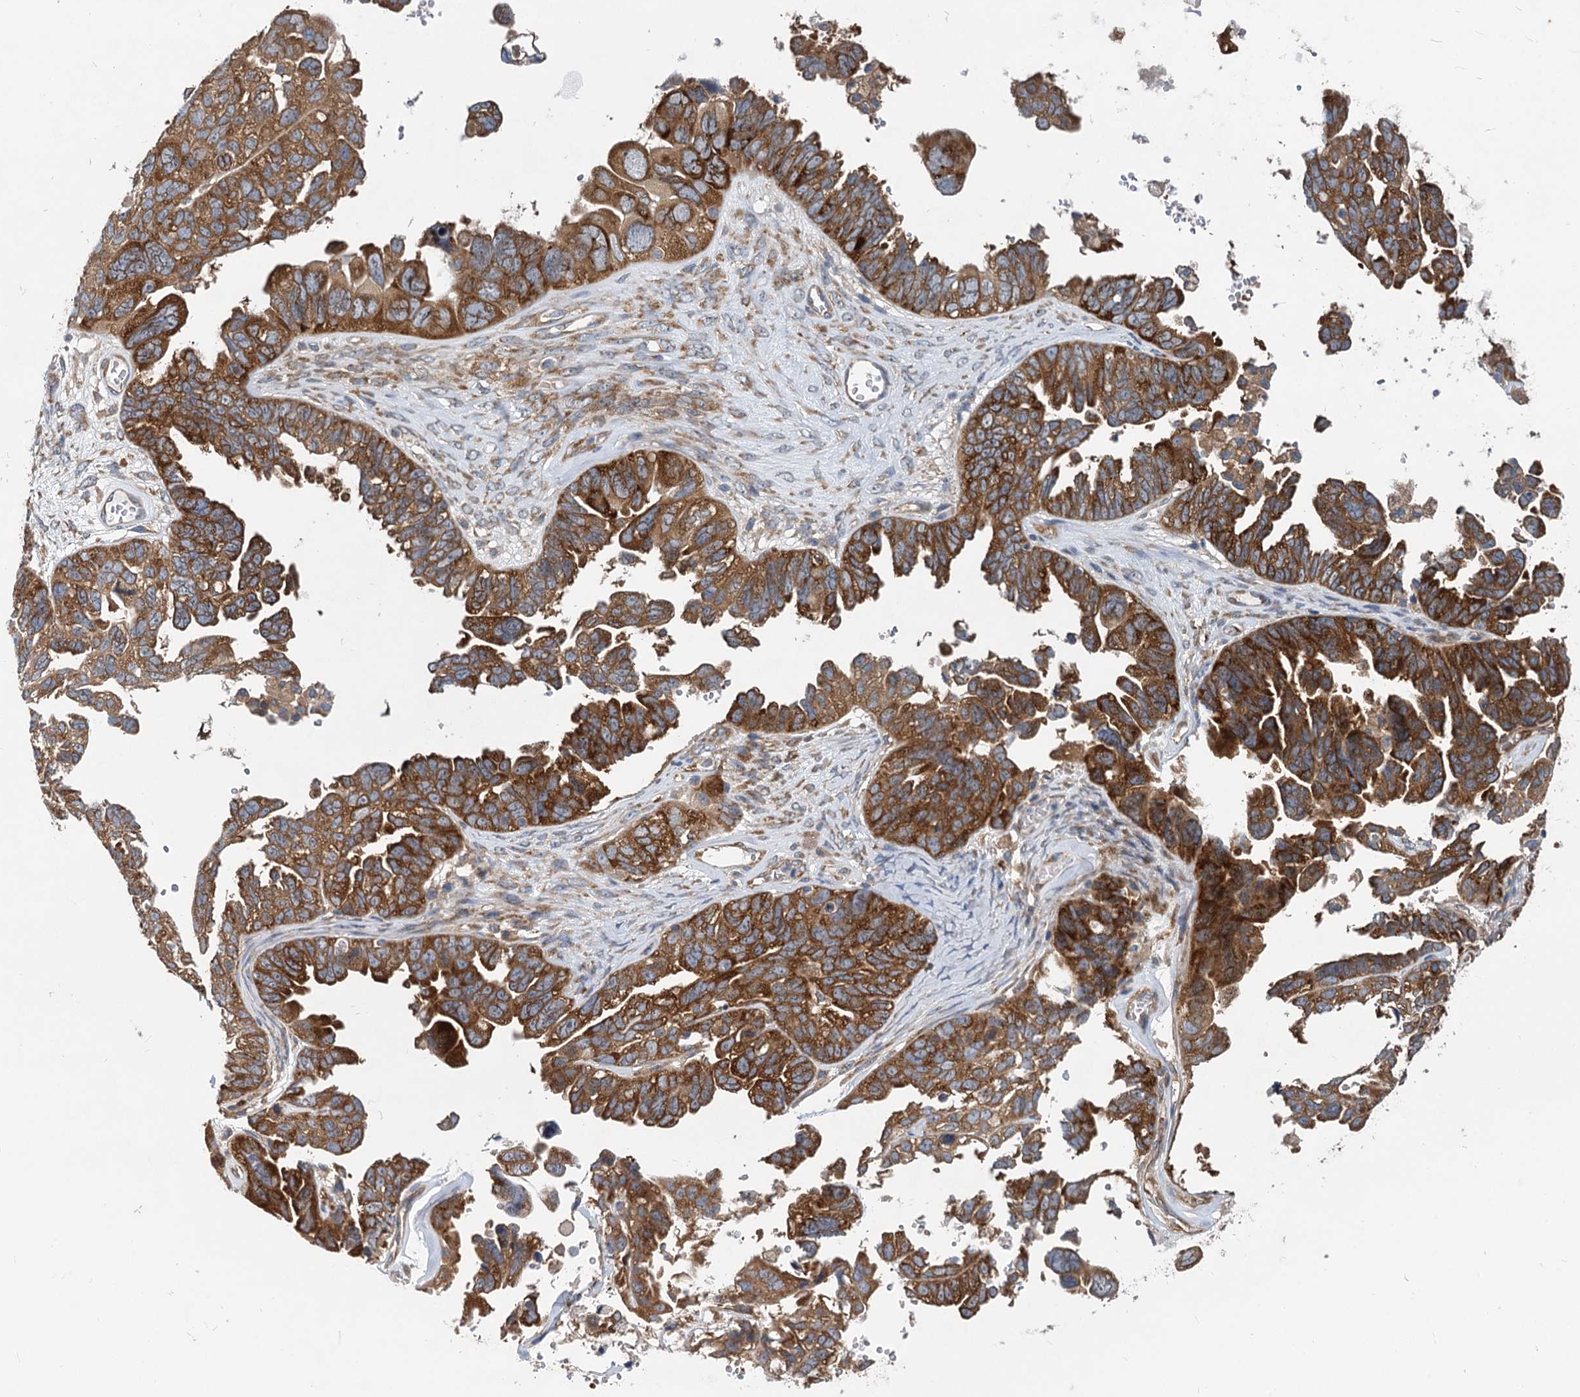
{"staining": {"intensity": "strong", "quantity": ">75%", "location": "cytoplasmic/membranous"}, "tissue": "ovarian cancer", "cell_type": "Tumor cells", "image_type": "cancer", "snomed": [{"axis": "morphology", "description": "Cystadenocarcinoma, serous, NOS"}, {"axis": "topography", "description": "Ovary"}], "caption": "Protein staining reveals strong cytoplasmic/membranous positivity in approximately >75% of tumor cells in ovarian serous cystadenocarcinoma. The staining is performed using DAB (3,3'-diaminobenzidine) brown chromogen to label protein expression. The nuclei are counter-stained blue using hematoxylin.", "gene": "EIF2B2", "patient": {"sex": "female", "age": 79}}